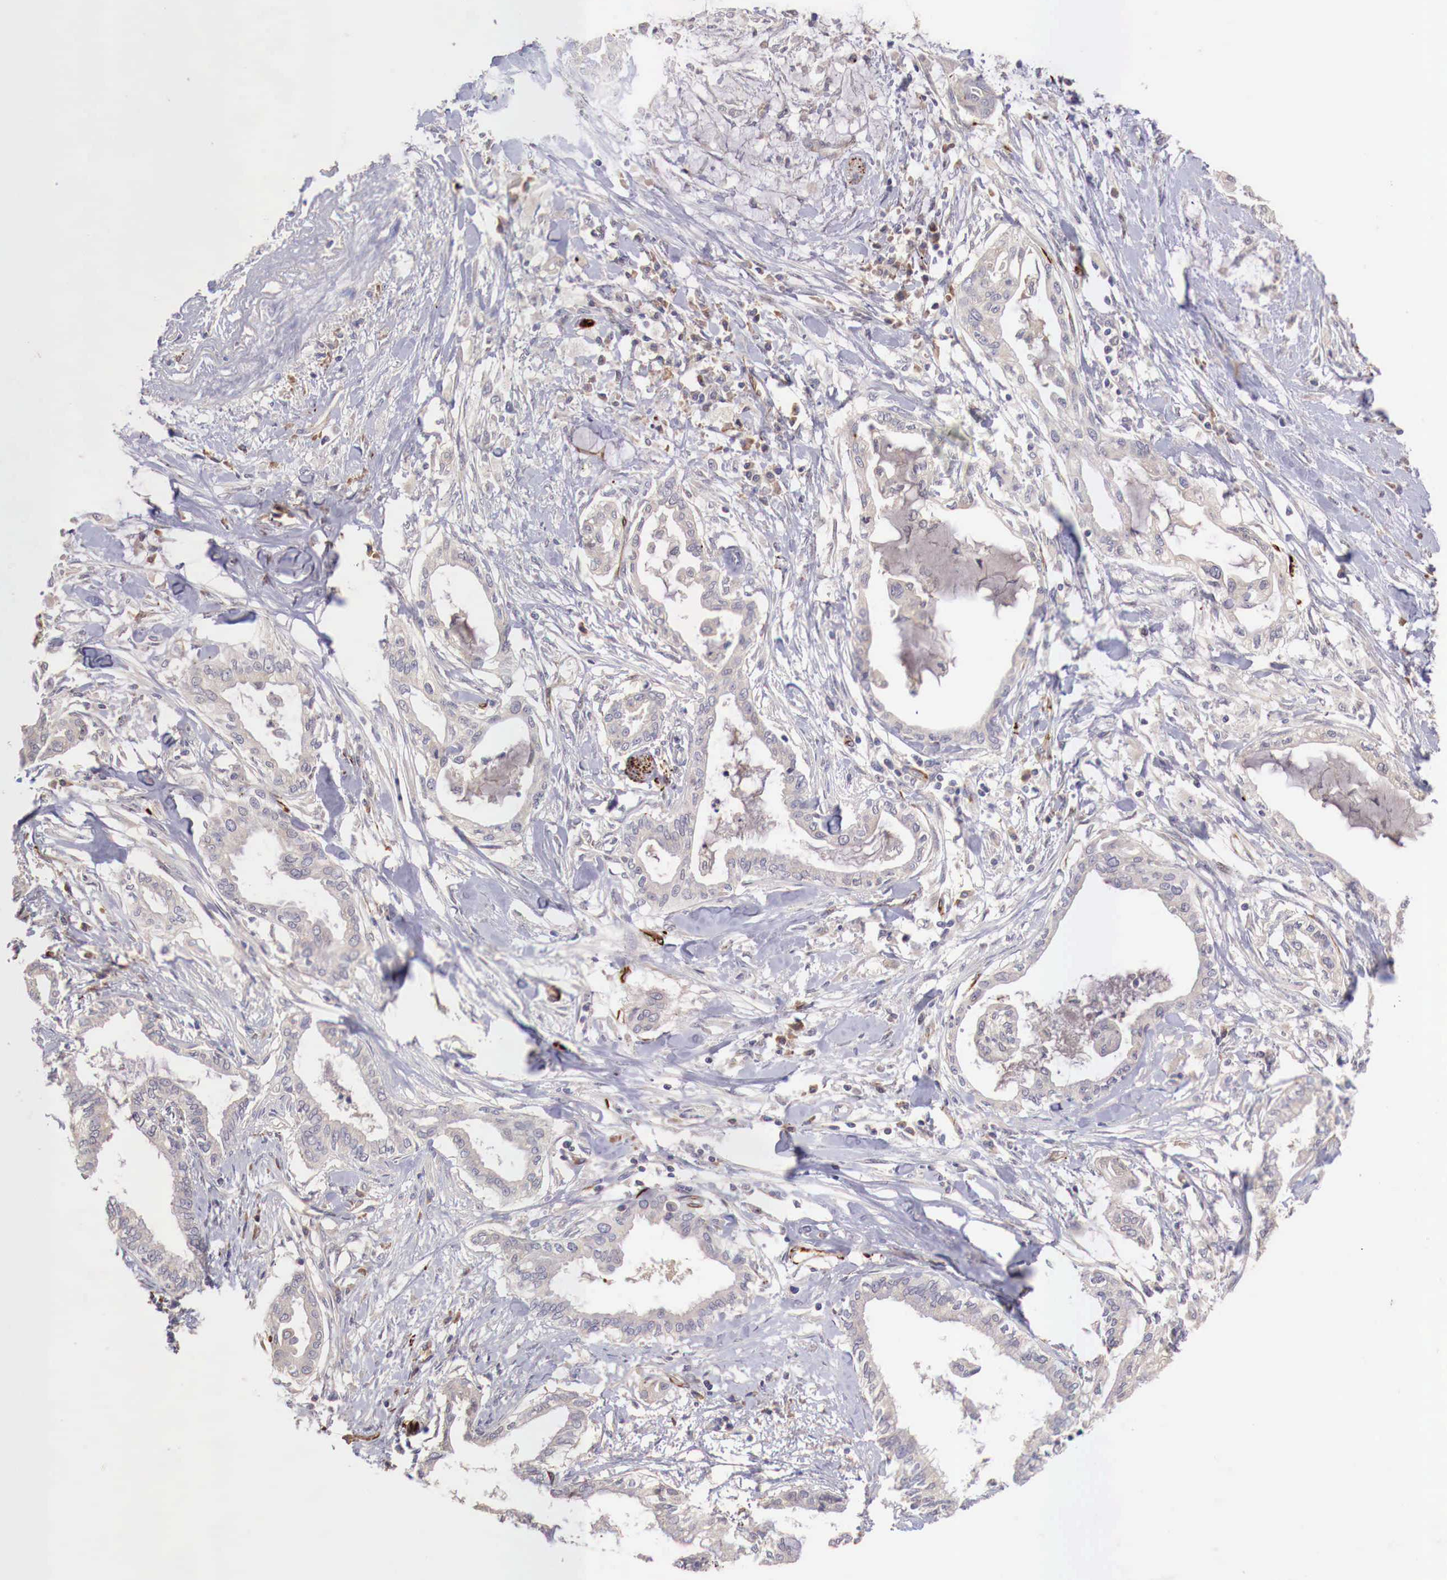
{"staining": {"intensity": "negative", "quantity": "none", "location": "none"}, "tissue": "pancreatic cancer", "cell_type": "Tumor cells", "image_type": "cancer", "snomed": [{"axis": "morphology", "description": "Adenocarcinoma, NOS"}, {"axis": "topography", "description": "Pancreas"}], "caption": "Pancreatic cancer was stained to show a protein in brown. There is no significant staining in tumor cells.", "gene": "WT1", "patient": {"sex": "female", "age": 64}}